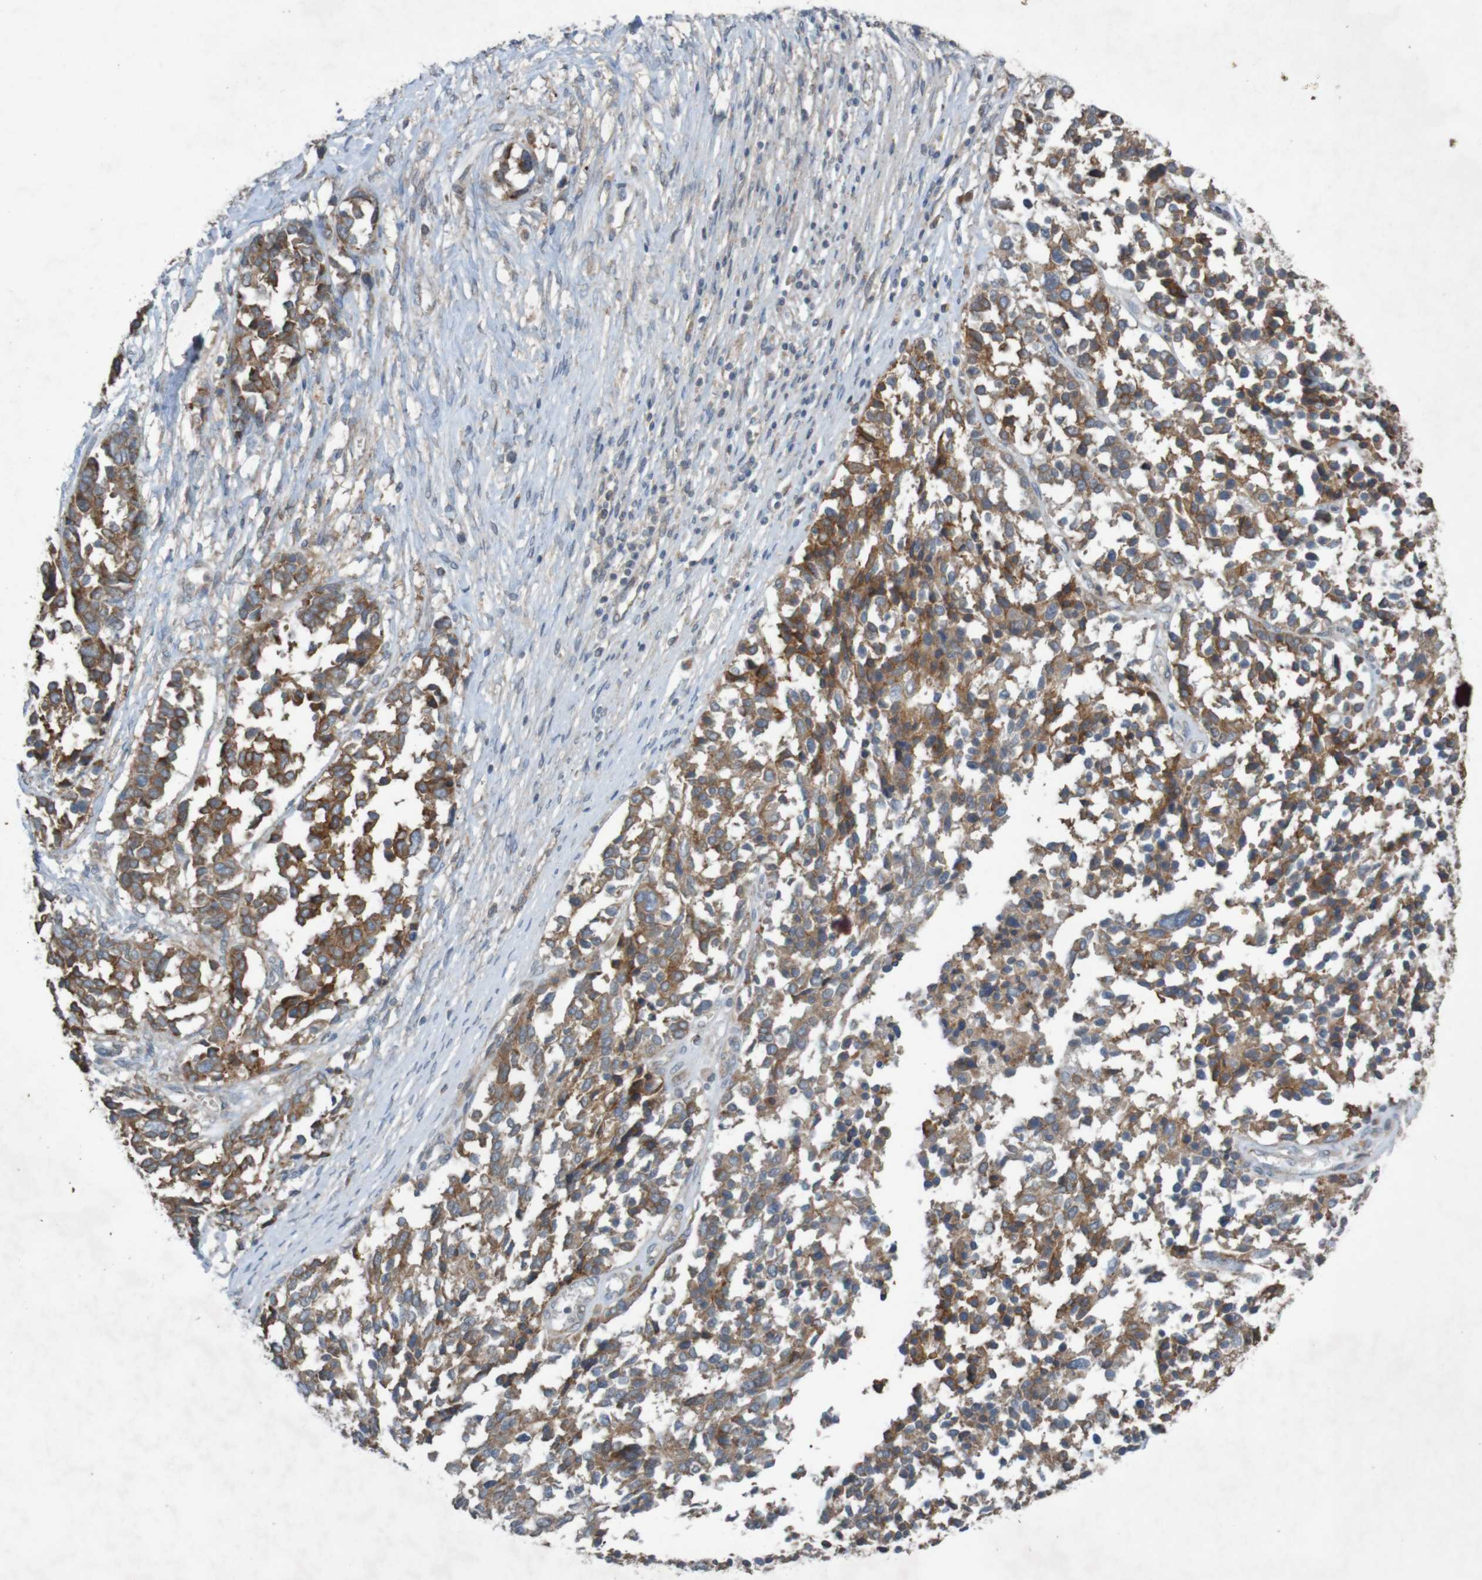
{"staining": {"intensity": "moderate", "quantity": ">75%", "location": "cytoplasmic/membranous"}, "tissue": "ovarian cancer", "cell_type": "Tumor cells", "image_type": "cancer", "snomed": [{"axis": "morphology", "description": "Cystadenocarcinoma, serous, NOS"}, {"axis": "topography", "description": "Ovary"}], "caption": "Human ovarian serous cystadenocarcinoma stained with a protein marker displays moderate staining in tumor cells.", "gene": "B3GAT2", "patient": {"sex": "female", "age": 44}}